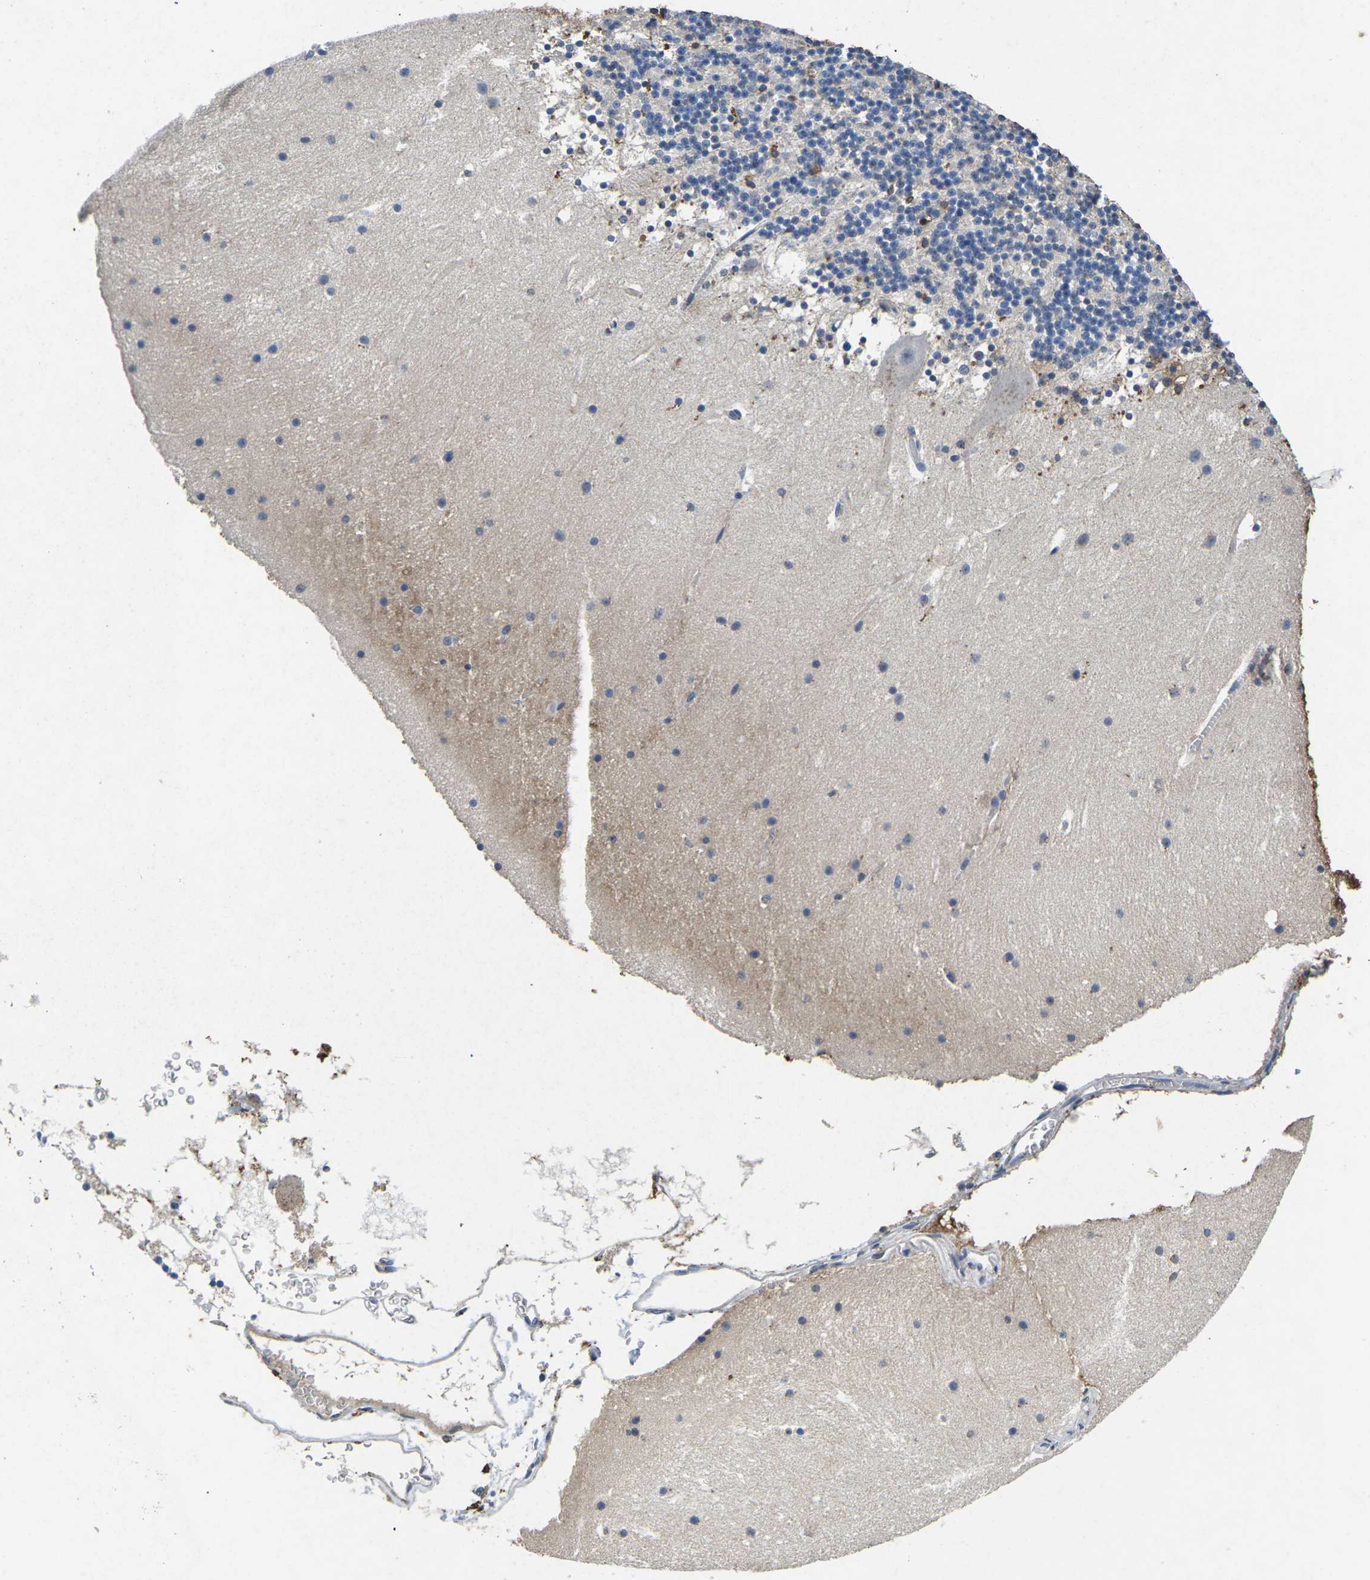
{"staining": {"intensity": "moderate", "quantity": "<25%", "location": "cytoplasmic/membranous"}, "tissue": "cerebellum", "cell_type": "Cells in granular layer", "image_type": "normal", "snomed": [{"axis": "morphology", "description": "Normal tissue, NOS"}, {"axis": "topography", "description": "Cerebellum"}], "caption": "Brown immunohistochemical staining in benign cerebellum displays moderate cytoplasmic/membranous positivity in about <25% of cells in granular layer.", "gene": "SCNN1B", "patient": {"sex": "male", "age": 45}}